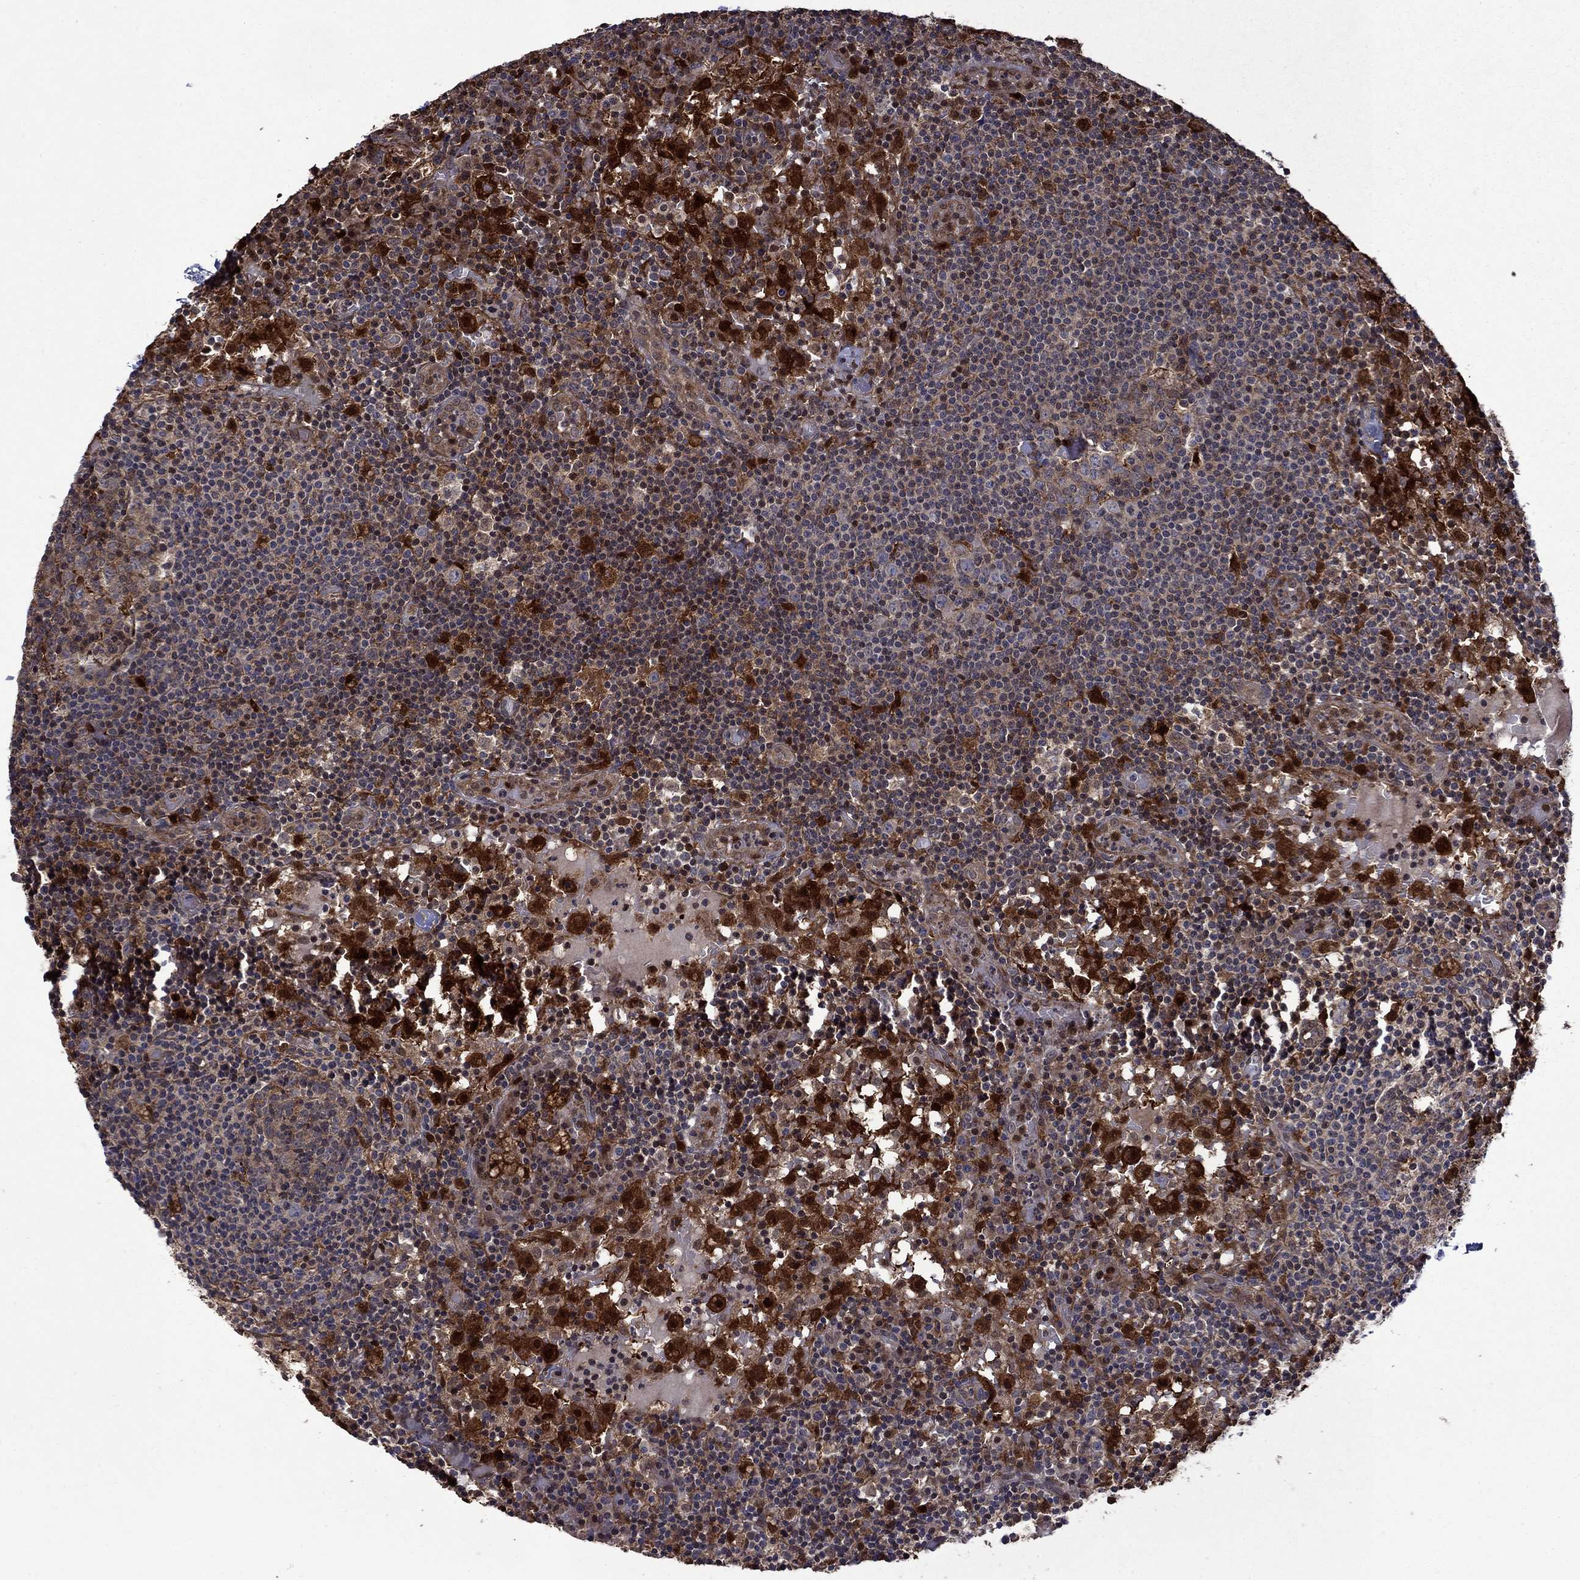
{"staining": {"intensity": "strong", "quantity": "<25%", "location": "cytoplasmic/membranous"}, "tissue": "lymph node", "cell_type": "Non-germinal center cells", "image_type": "normal", "snomed": [{"axis": "morphology", "description": "Normal tissue, NOS"}, {"axis": "topography", "description": "Lymph node"}], "caption": "The photomicrograph reveals staining of unremarkable lymph node, revealing strong cytoplasmic/membranous protein expression (brown color) within non-germinal center cells. (IHC, brightfield microscopy, high magnification).", "gene": "TPMT", "patient": {"sex": "male", "age": 62}}